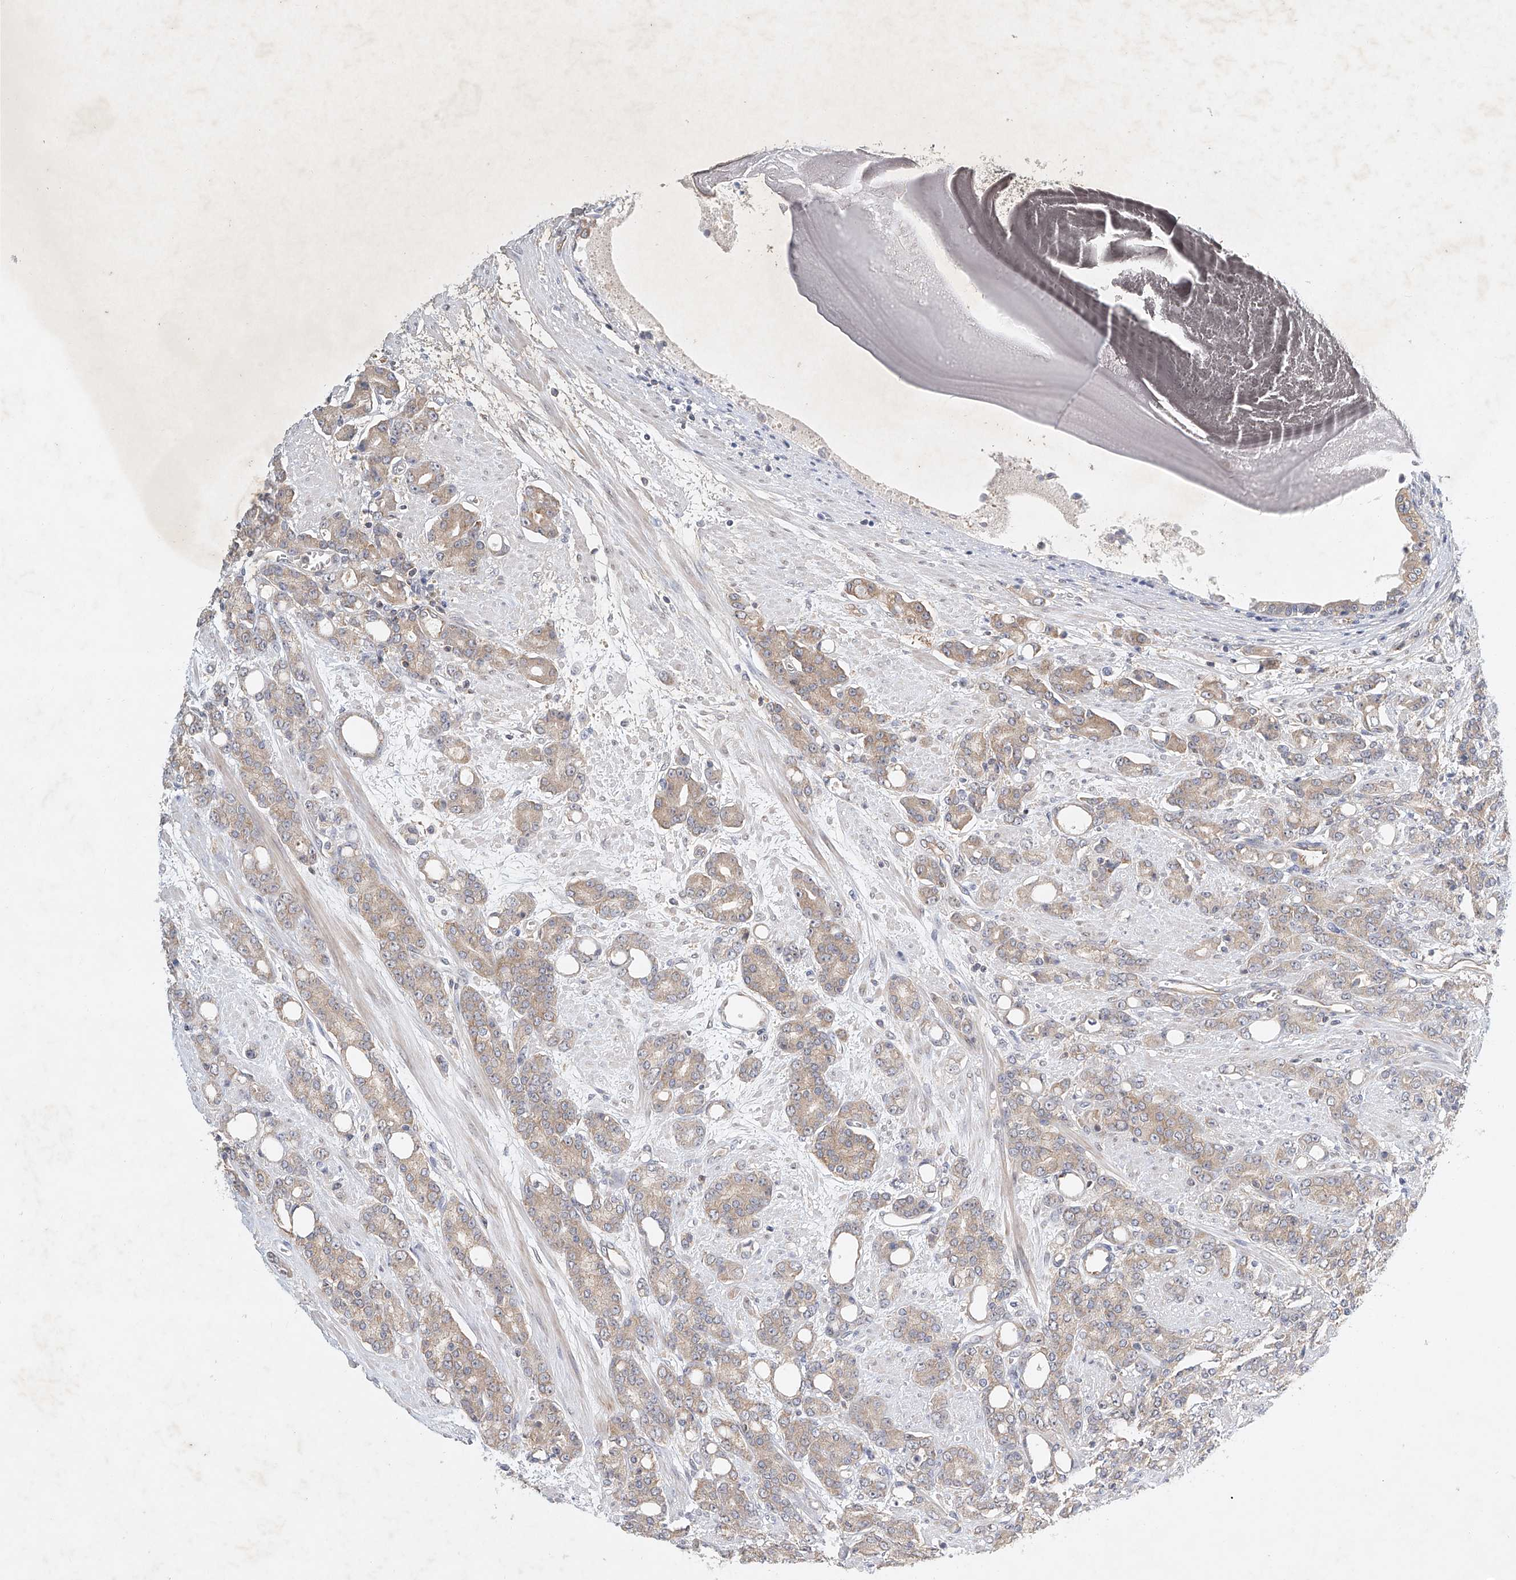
{"staining": {"intensity": "weak", "quantity": "25%-75%", "location": "cytoplasmic/membranous"}, "tissue": "prostate cancer", "cell_type": "Tumor cells", "image_type": "cancer", "snomed": [{"axis": "morphology", "description": "Adenocarcinoma, High grade"}, {"axis": "topography", "description": "Prostate"}], "caption": "Protein staining of prostate cancer tissue displays weak cytoplasmic/membranous staining in approximately 25%-75% of tumor cells.", "gene": "CARMIL1", "patient": {"sex": "male", "age": 62}}